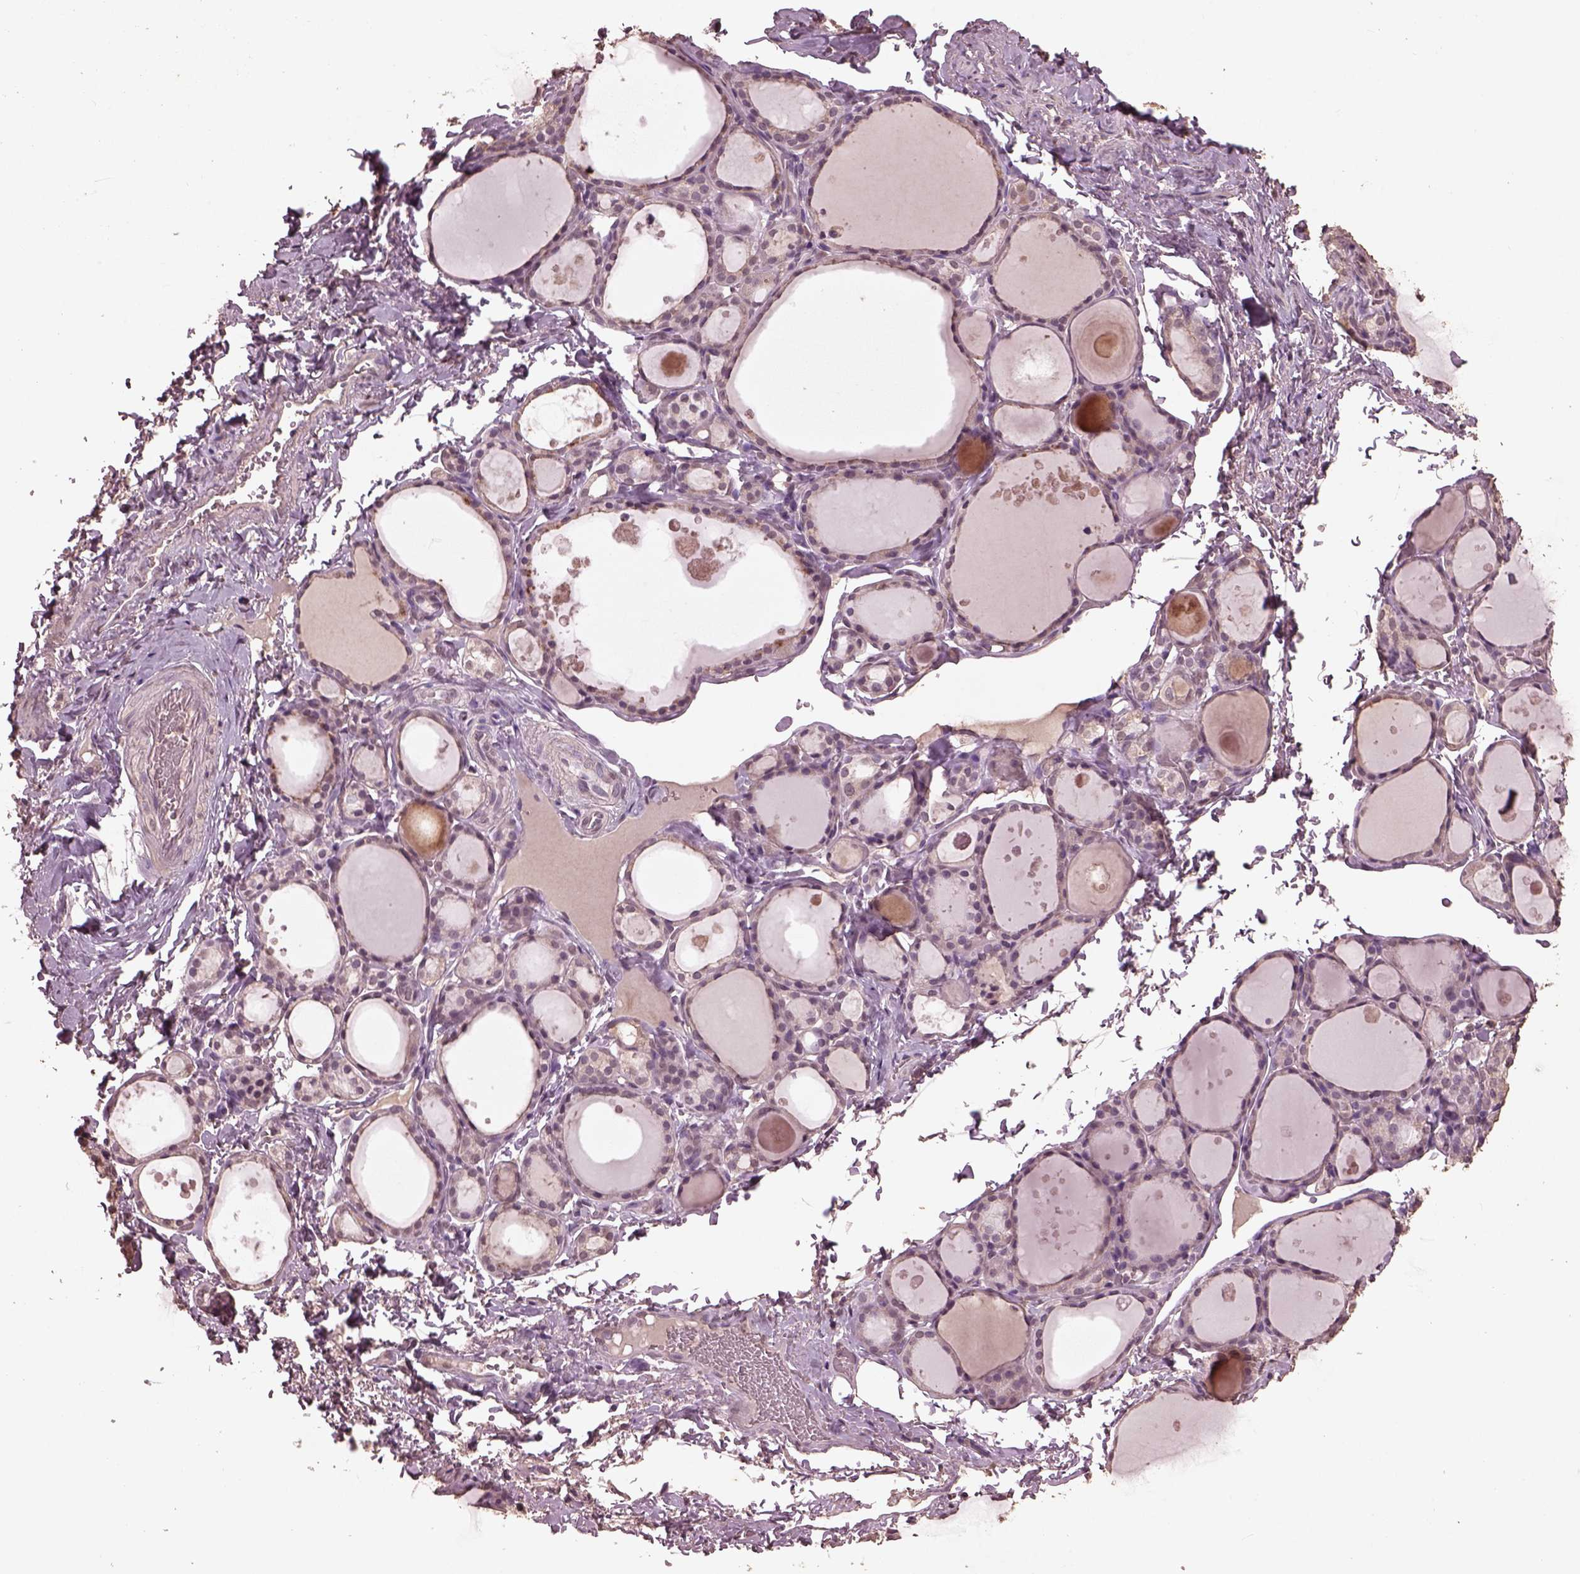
{"staining": {"intensity": "negative", "quantity": "none", "location": "none"}, "tissue": "thyroid gland", "cell_type": "Glandular cells", "image_type": "normal", "snomed": [{"axis": "morphology", "description": "Normal tissue, NOS"}, {"axis": "topography", "description": "Thyroid gland"}], "caption": "Immunohistochemistry (IHC) photomicrograph of unremarkable thyroid gland stained for a protein (brown), which shows no positivity in glandular cells.", "gene": "CPT1C", "patient": {"sex": "male", "age": 68}}